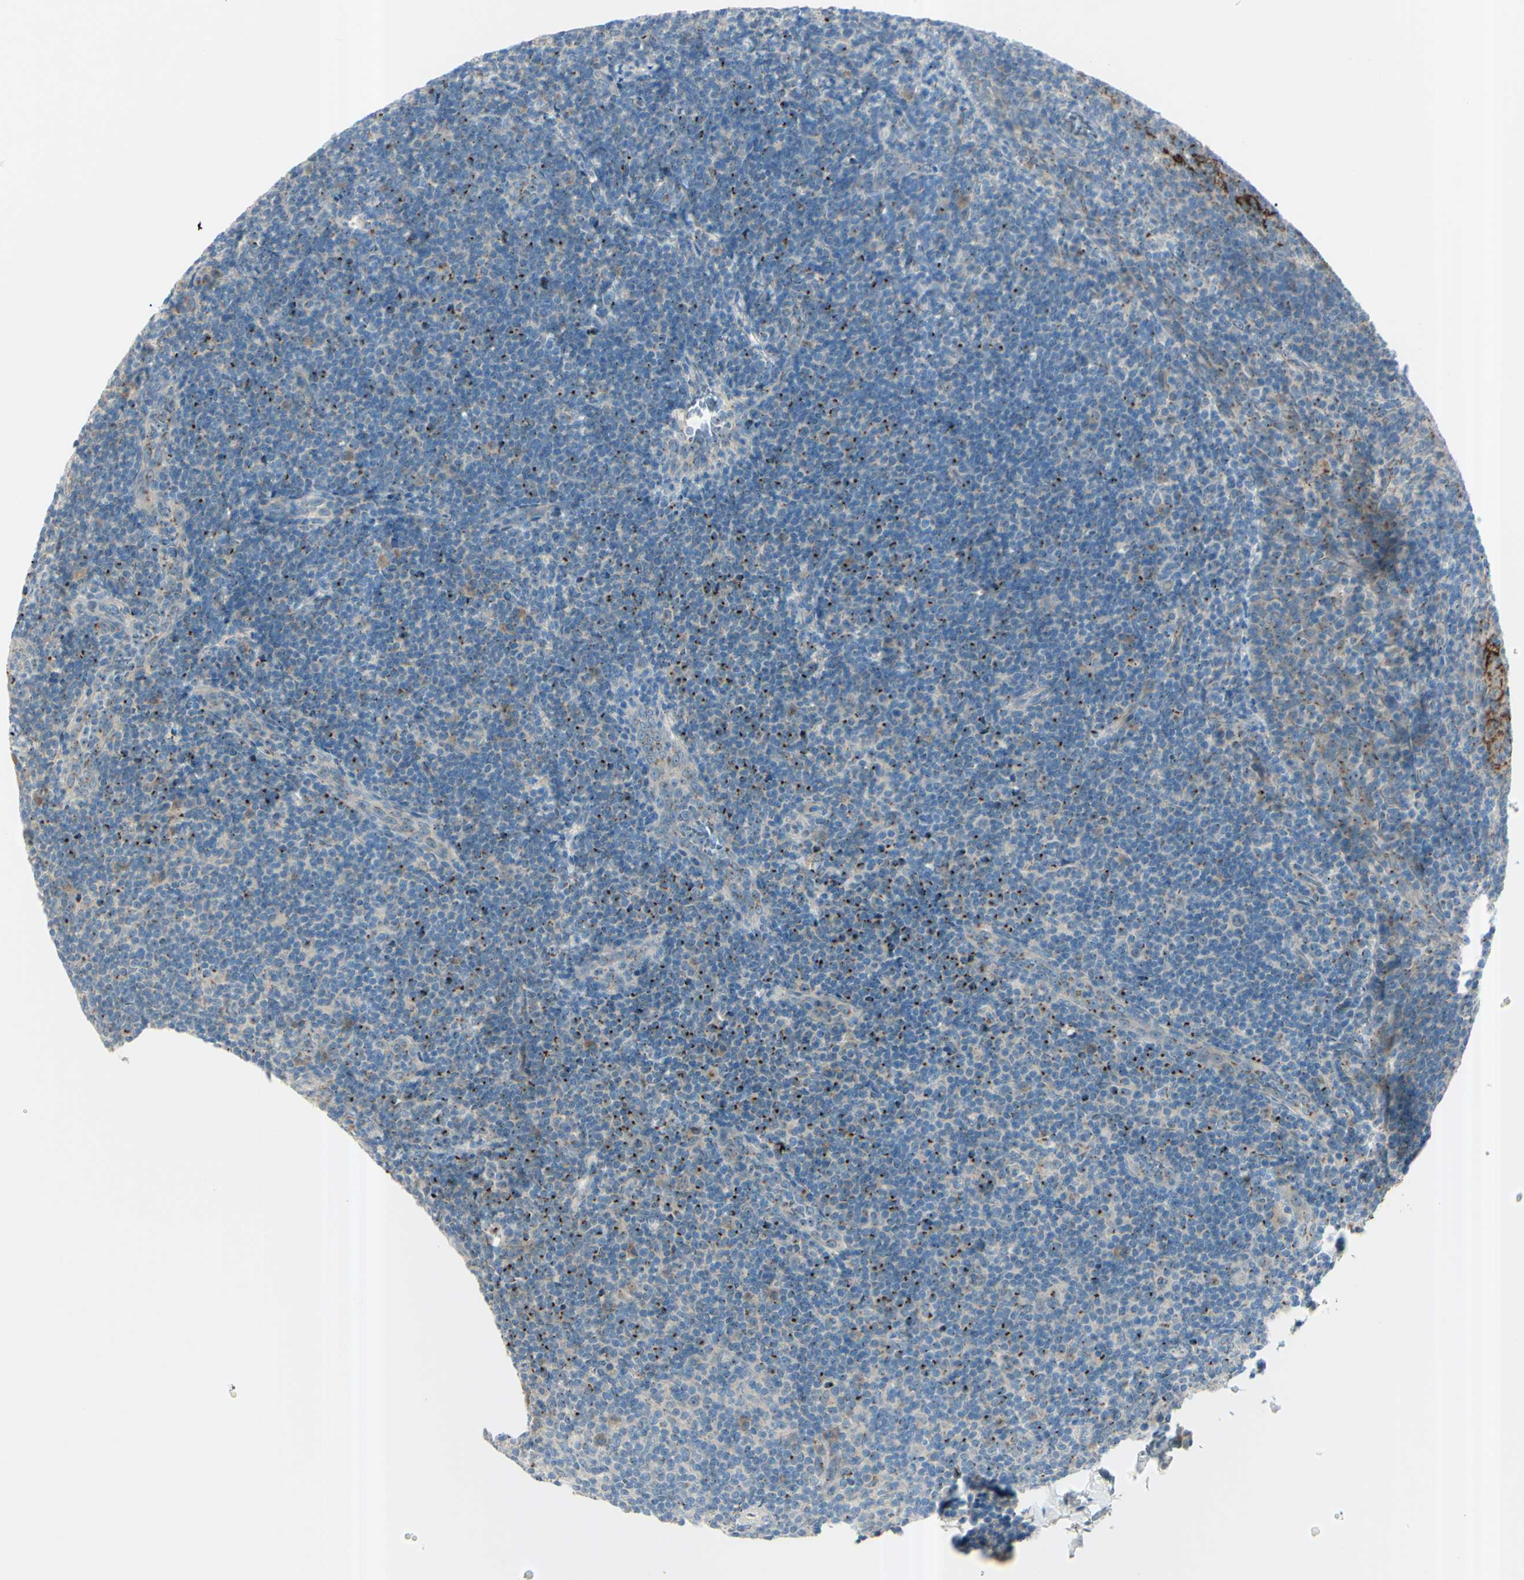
{"staining": {"intensity": "moderate", "quantity": ">75%", "location": "cytoplasmic/membranous"}, "tissue": "tonsil", "cell_type": "Germinal center cells", "image_type": "normal", "snomed": [{"axis": "morphology", "description": "Normal tissue, NOS"}, {"axis": "topography", "description": "Tonsil"}], "caption": "Protein staining of benign tonsil displays moderate cytoplasmic/membranous positivity in approximately >75% of germinal center cells.", "gene": "B4GALT1", "patient": {"sex": "male", "age": 31}}